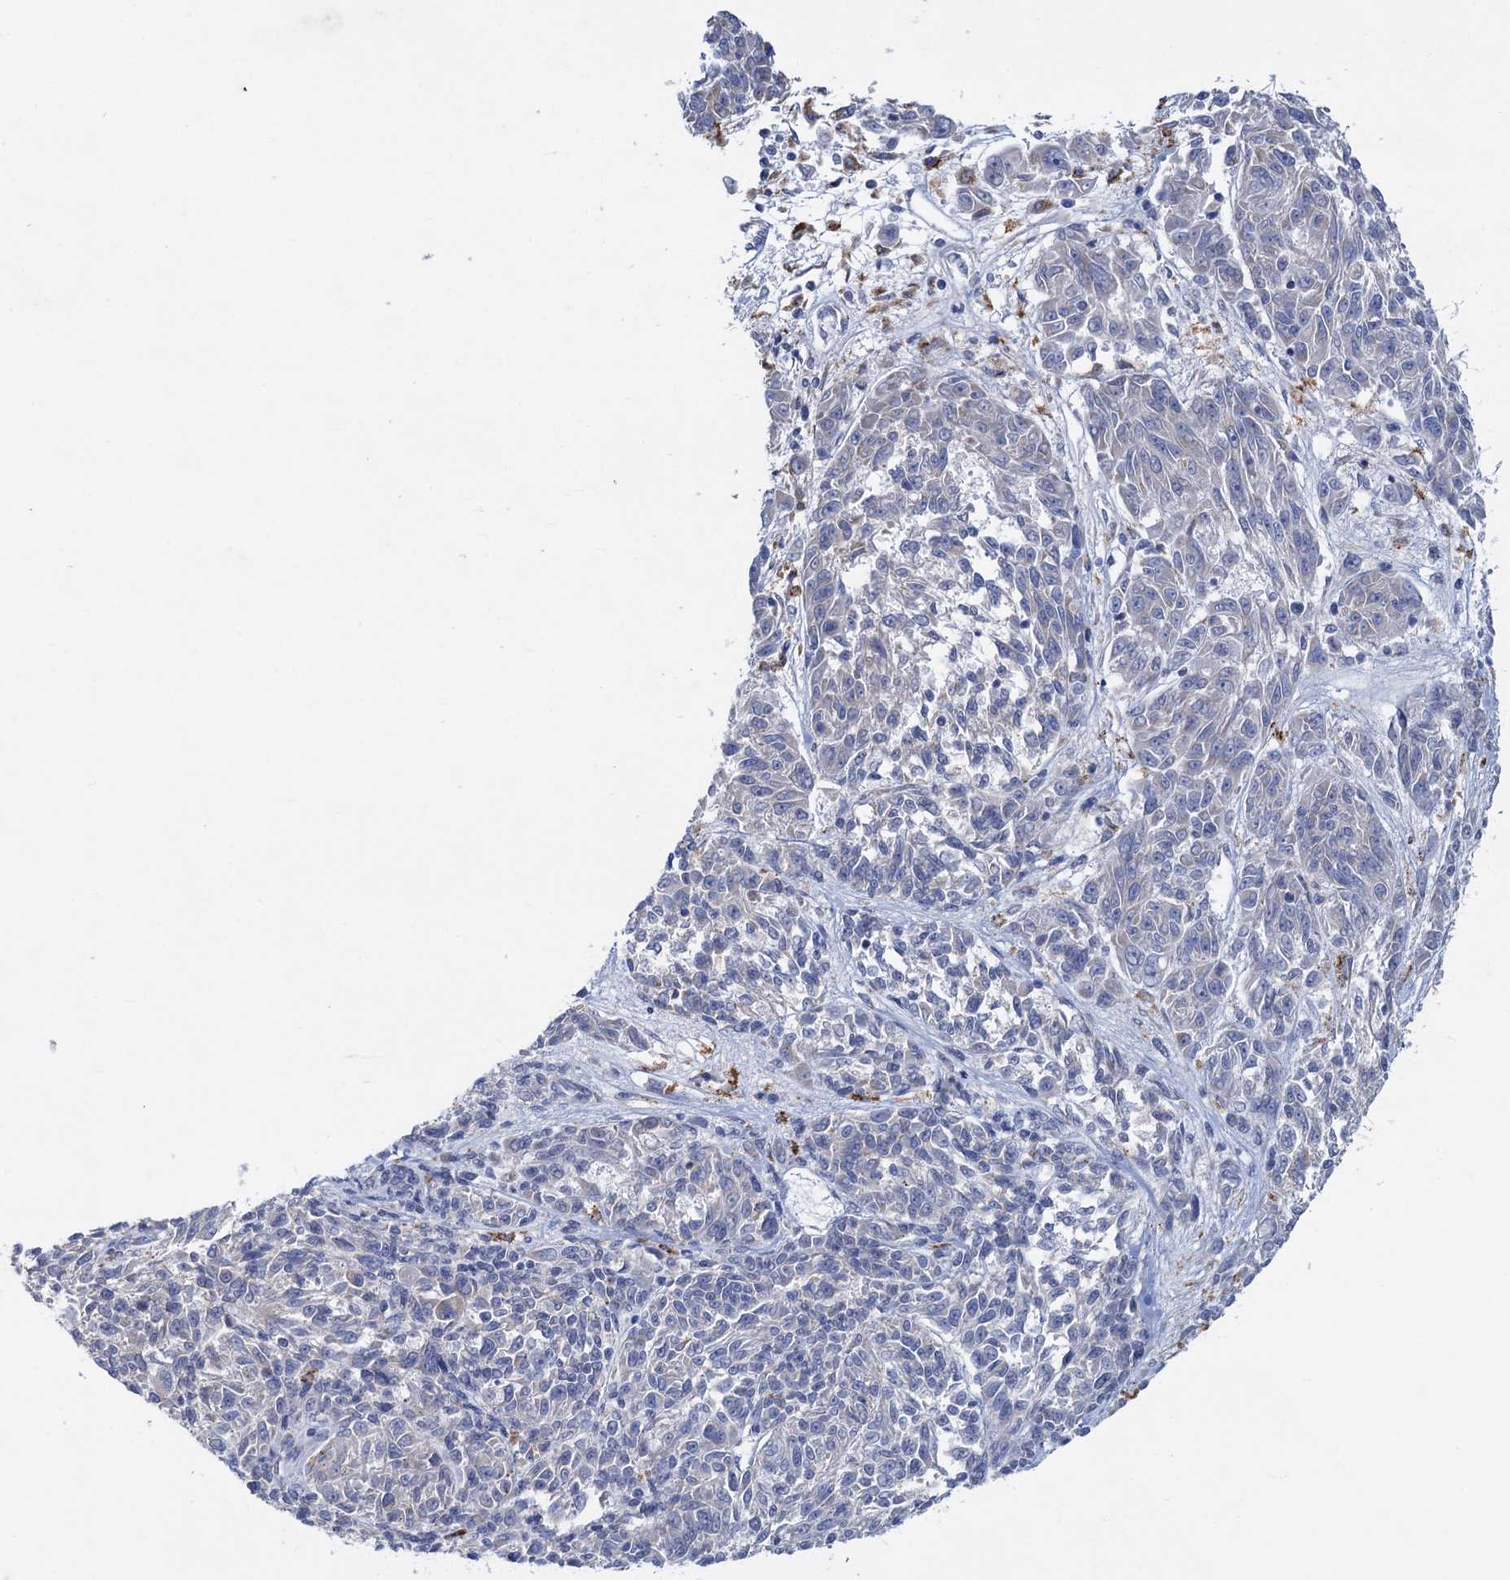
{"staining": {"intensity": "negative", "quantity": "none", "location": "none"}, "tissue": "melanoma", "cell_type": "Tumor cells", "image_type": "cancer", "snomed": [{"axis": "morphology", "description": "Malignant melanoma, NOS"}, {"axis": "topography", "description": "Skin"}], "caption": "The image reveals no significant expression in tumor cells of malignant melanoma.", "gene": "ANKS3", "patient": {"sex": "male", "age": 53}}